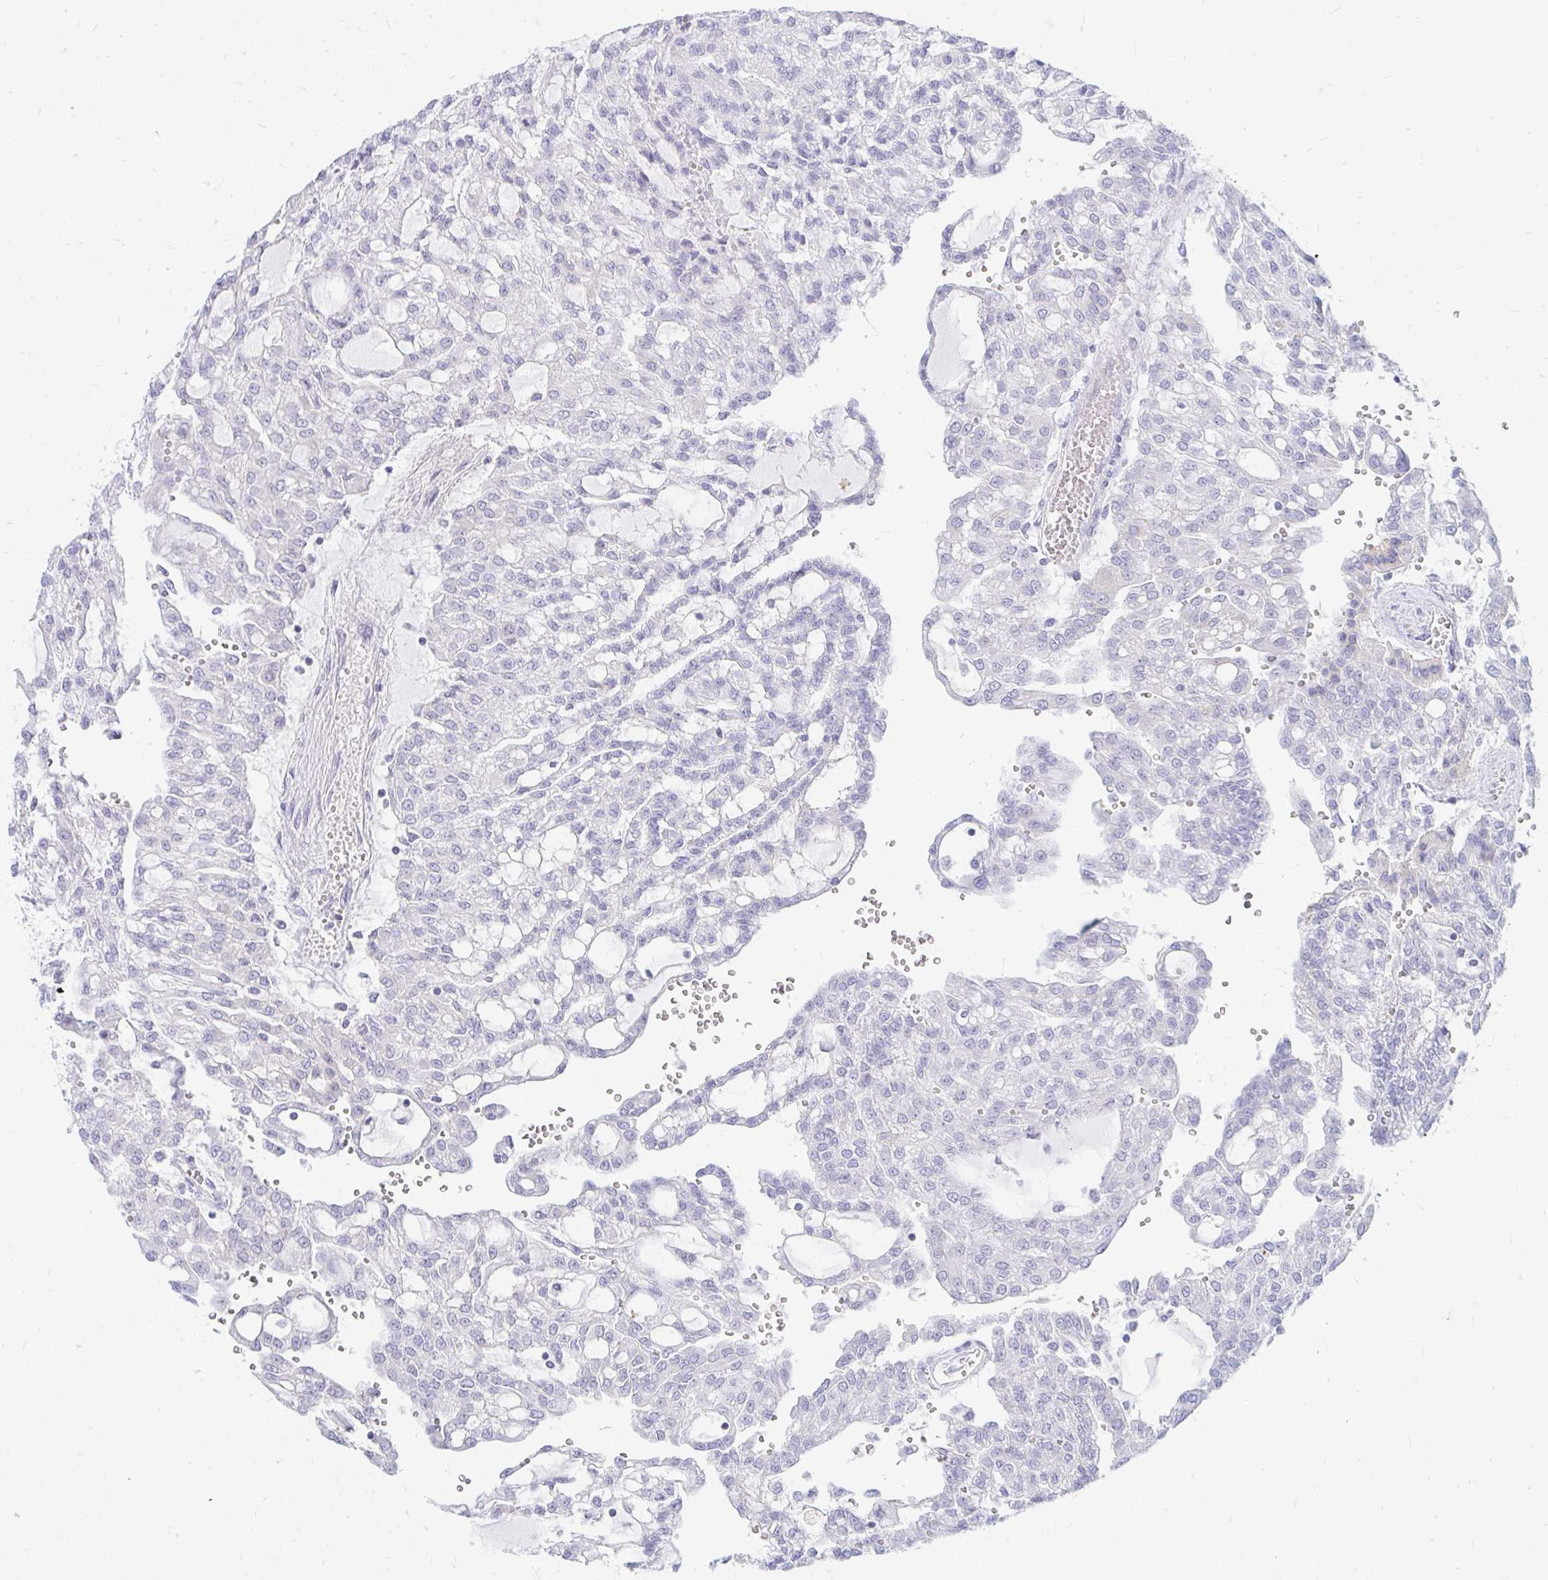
{"staining": {"intensity": "negative", "quantity": "none", "location": "none"}, "tissue": "renal cancer", "cell_type": "Tumor cells", "image_type": "cancer", "snomed": [{"axis": "morphology", "description": "Adenocarcinoma, NOS"}, {"axis": "topography", "description": "Kidney"}], "caption": "Adenocarcinoma (renal) was stained to show a protein in brown. There is no significant expression in tumor cells. (Immunohistochemistry, brightfield microscopy, high magnification).", "gene": "TSPEAR", "patient": {"sex": "male", "age": 63}}